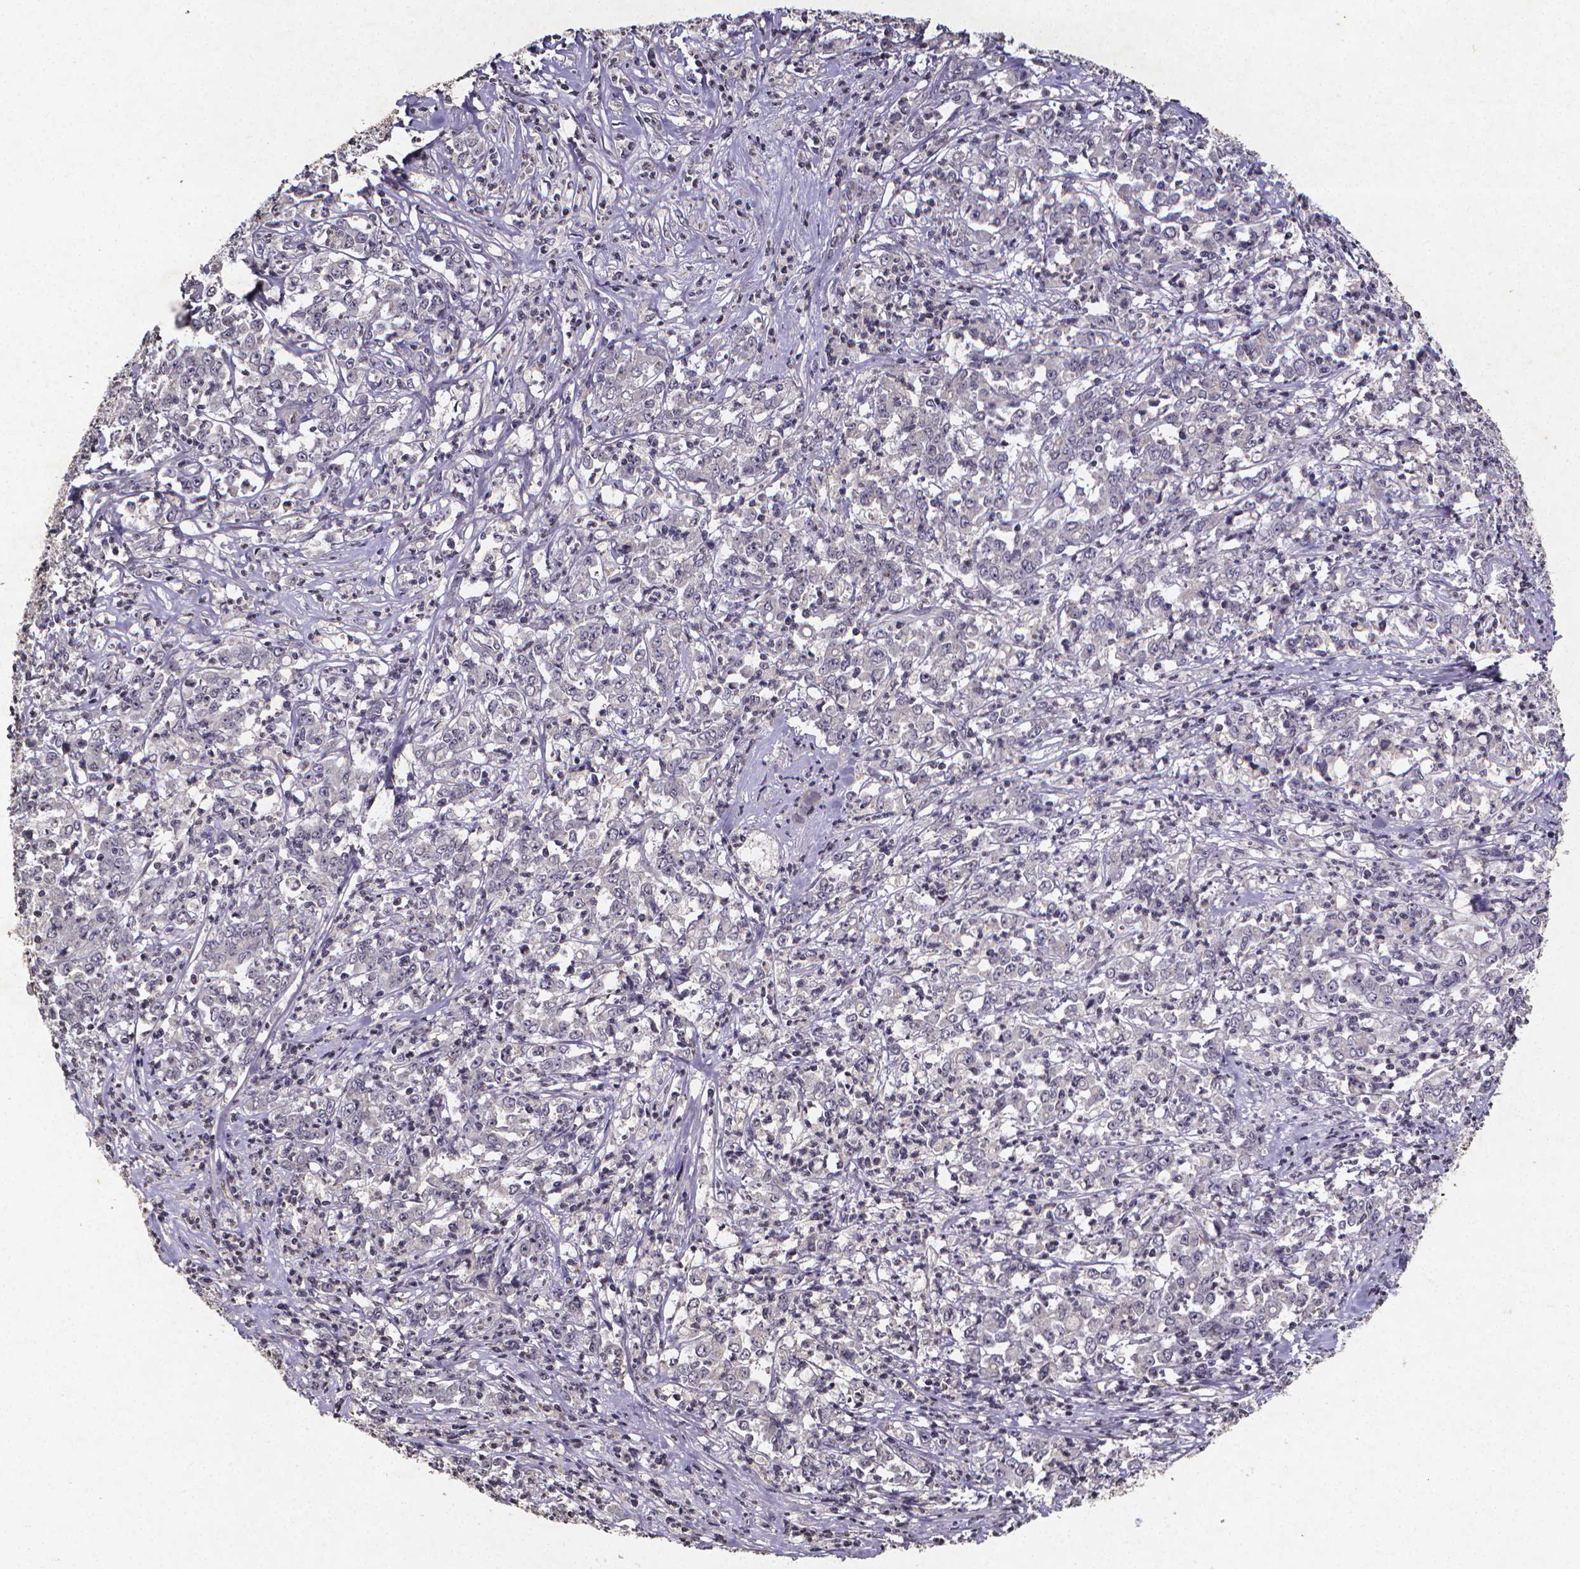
{"staining": {"intensity": "negative", "quantity": "none", "location": "none"}, "tissue": "stomach cancer", "cell_type": "Tumor cells", "image_type": "cancer", "snomed": [{"axis": "morphology", "description": "Adenocarcinoma, NOS"}, {"axis": "topography", "description": "Stomach, lower"}], "caption": "There is no significant staining in tumor cells of stomach adenocarcinoma.", "gene": "TP73", "patient": {"sex": "female", "age": 71}}